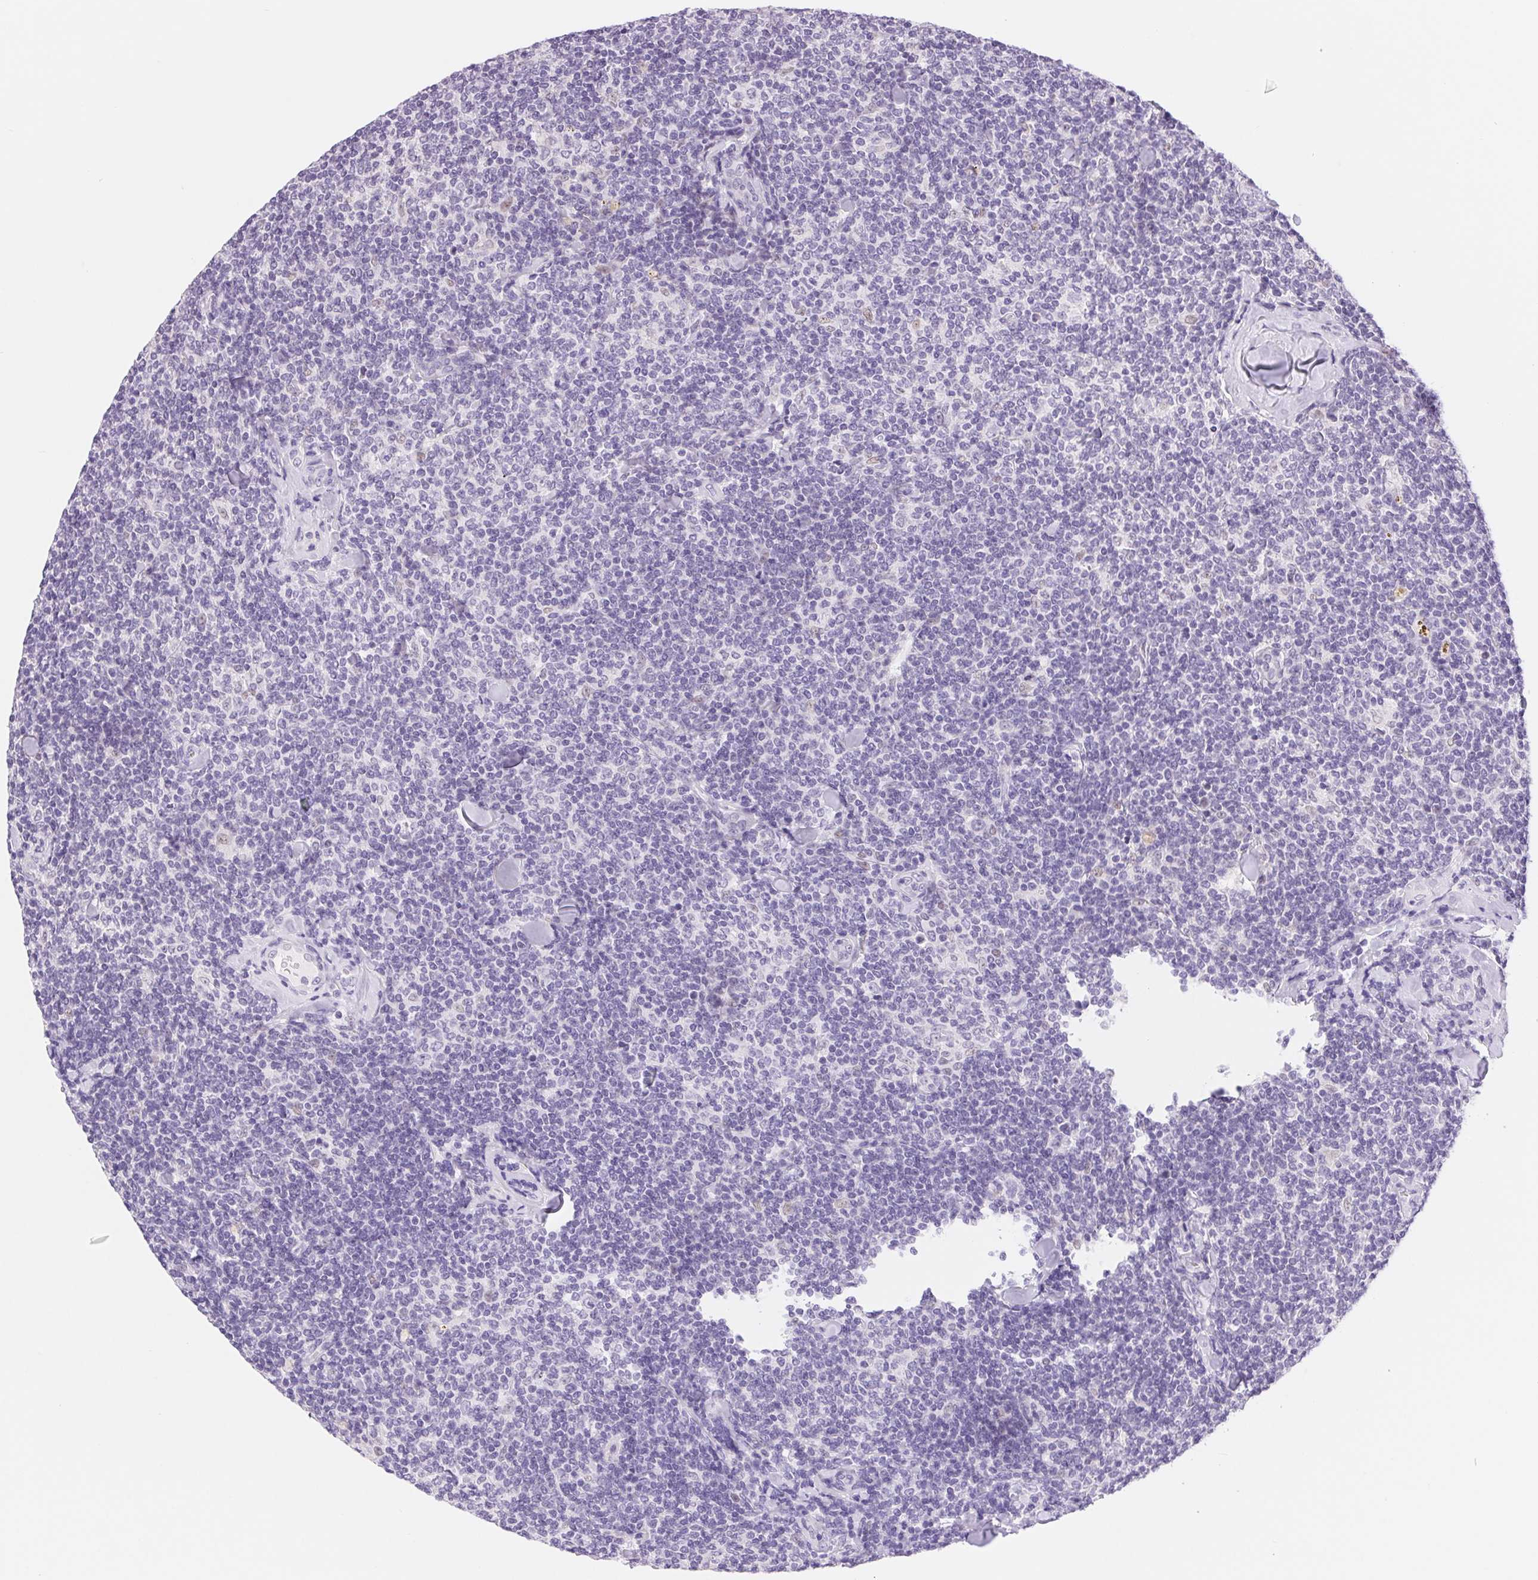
{"staining": {"intensity": "negative", "quantity": "none", "location": "none"}, "tissue": "lymphoma", "cell_type": "Tumor cells", "image_type": "cancer", "snomed": [{"axis": "morphology", "description": "Malignant lymphoma, non-Hodgkin's type, Low grade"}, {"axis": "topography", "description": "Lymph node"}], "caption": "Lymphoma stained for a protein using immunohistochemistry (IHC) displays no expression tumor cells.", "gene": "ASGR2", "patient": {"sex": "female", "age": 56}}